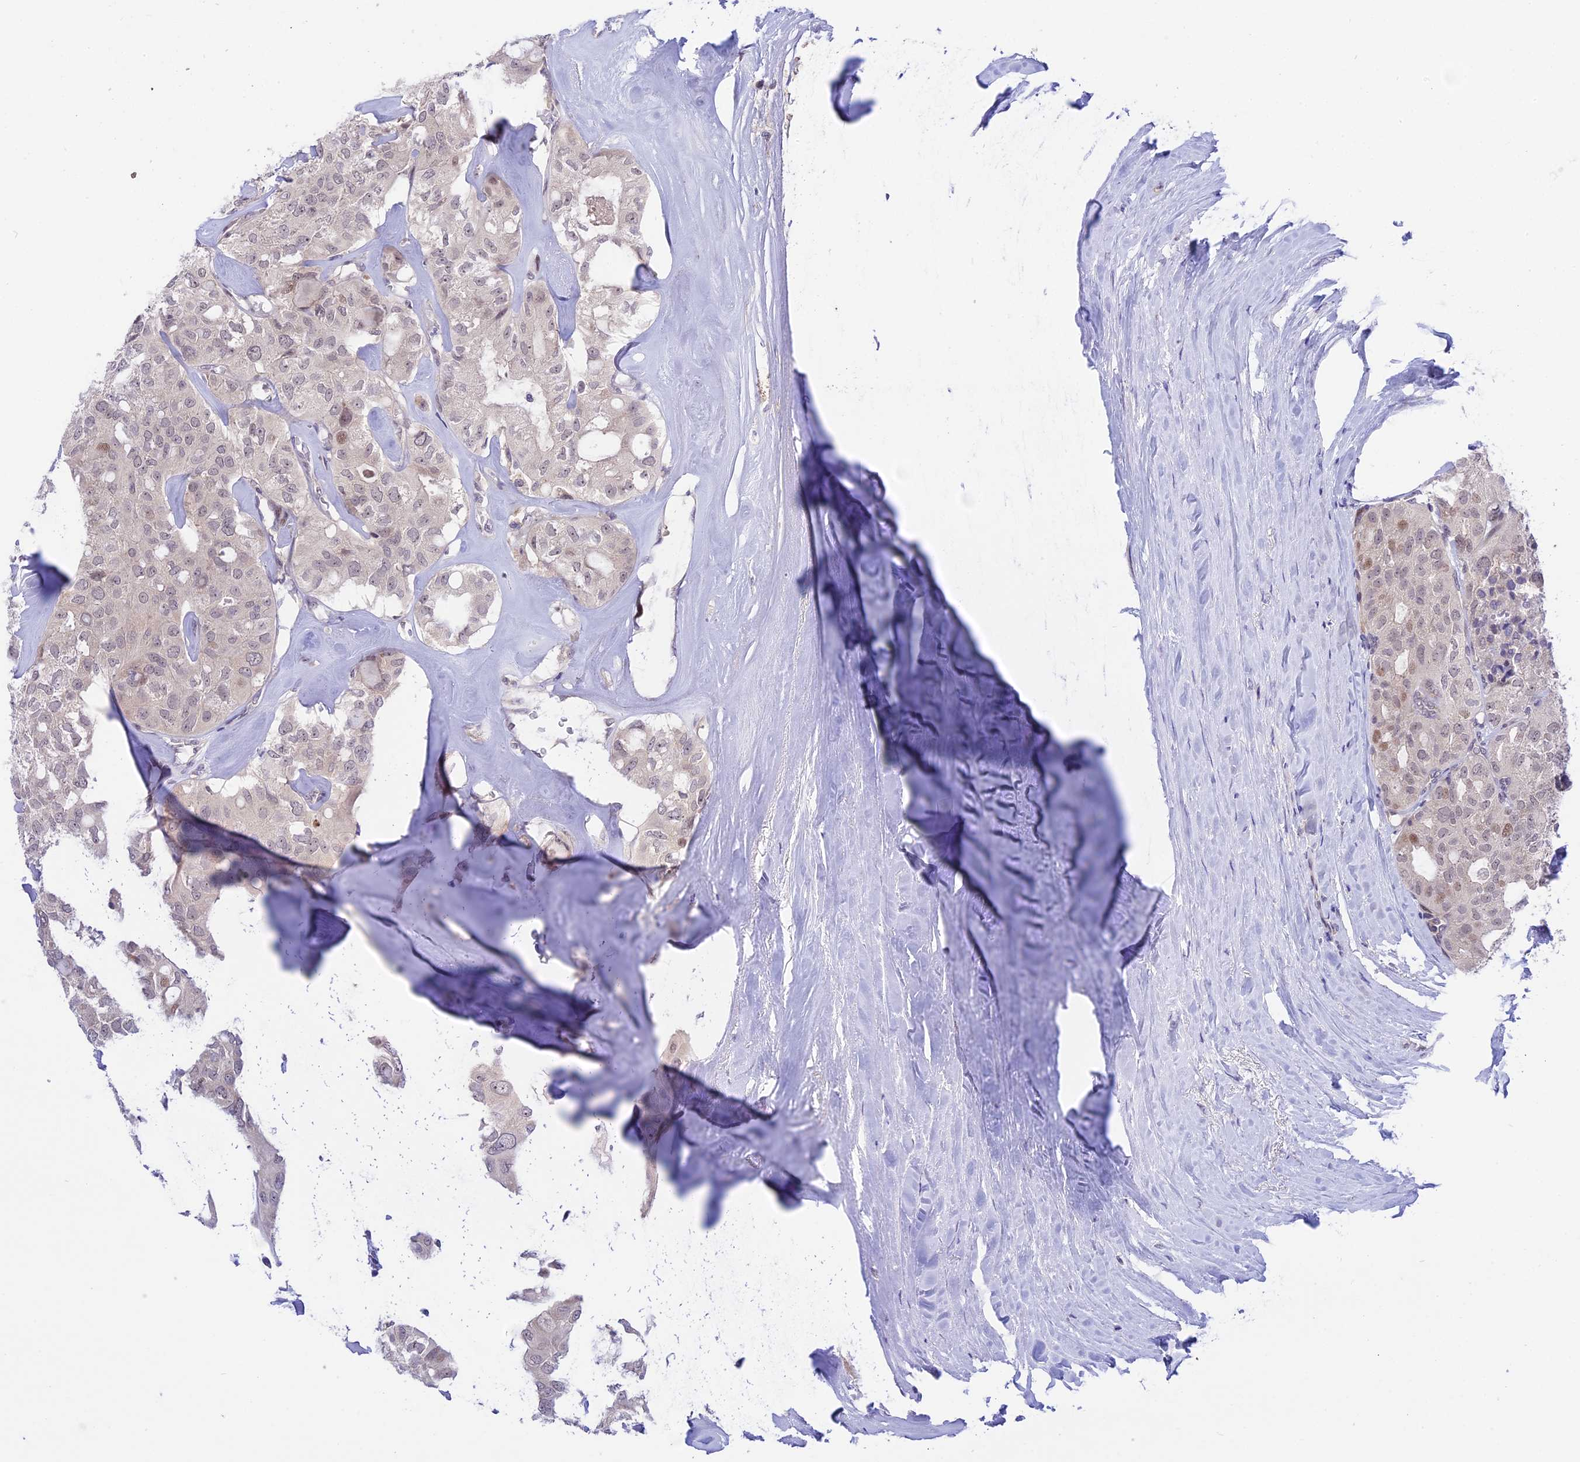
{"staining": {"intensity": "moderate", "quantity": "<25%", "location": "nuclear"}, "tissue": "thyroid cancer", "cell_type": "Tumor cells", "image_type": "cancer", "snomed": [{"axis": "morphology", "description": "Follicular adenoma carcinoma, NOS"}, {"axis": "topography", "description": "Thyroid gland"}], "caption": "A photomicrograph showing moderate nuclear expression in about <25% of tumor cells in thyroid follicular adenoma carcinoma, as visualized by brown immunohistochemical staining.", "gene": "ZNF837", "patient": {"sex": "male", "age": 75}}